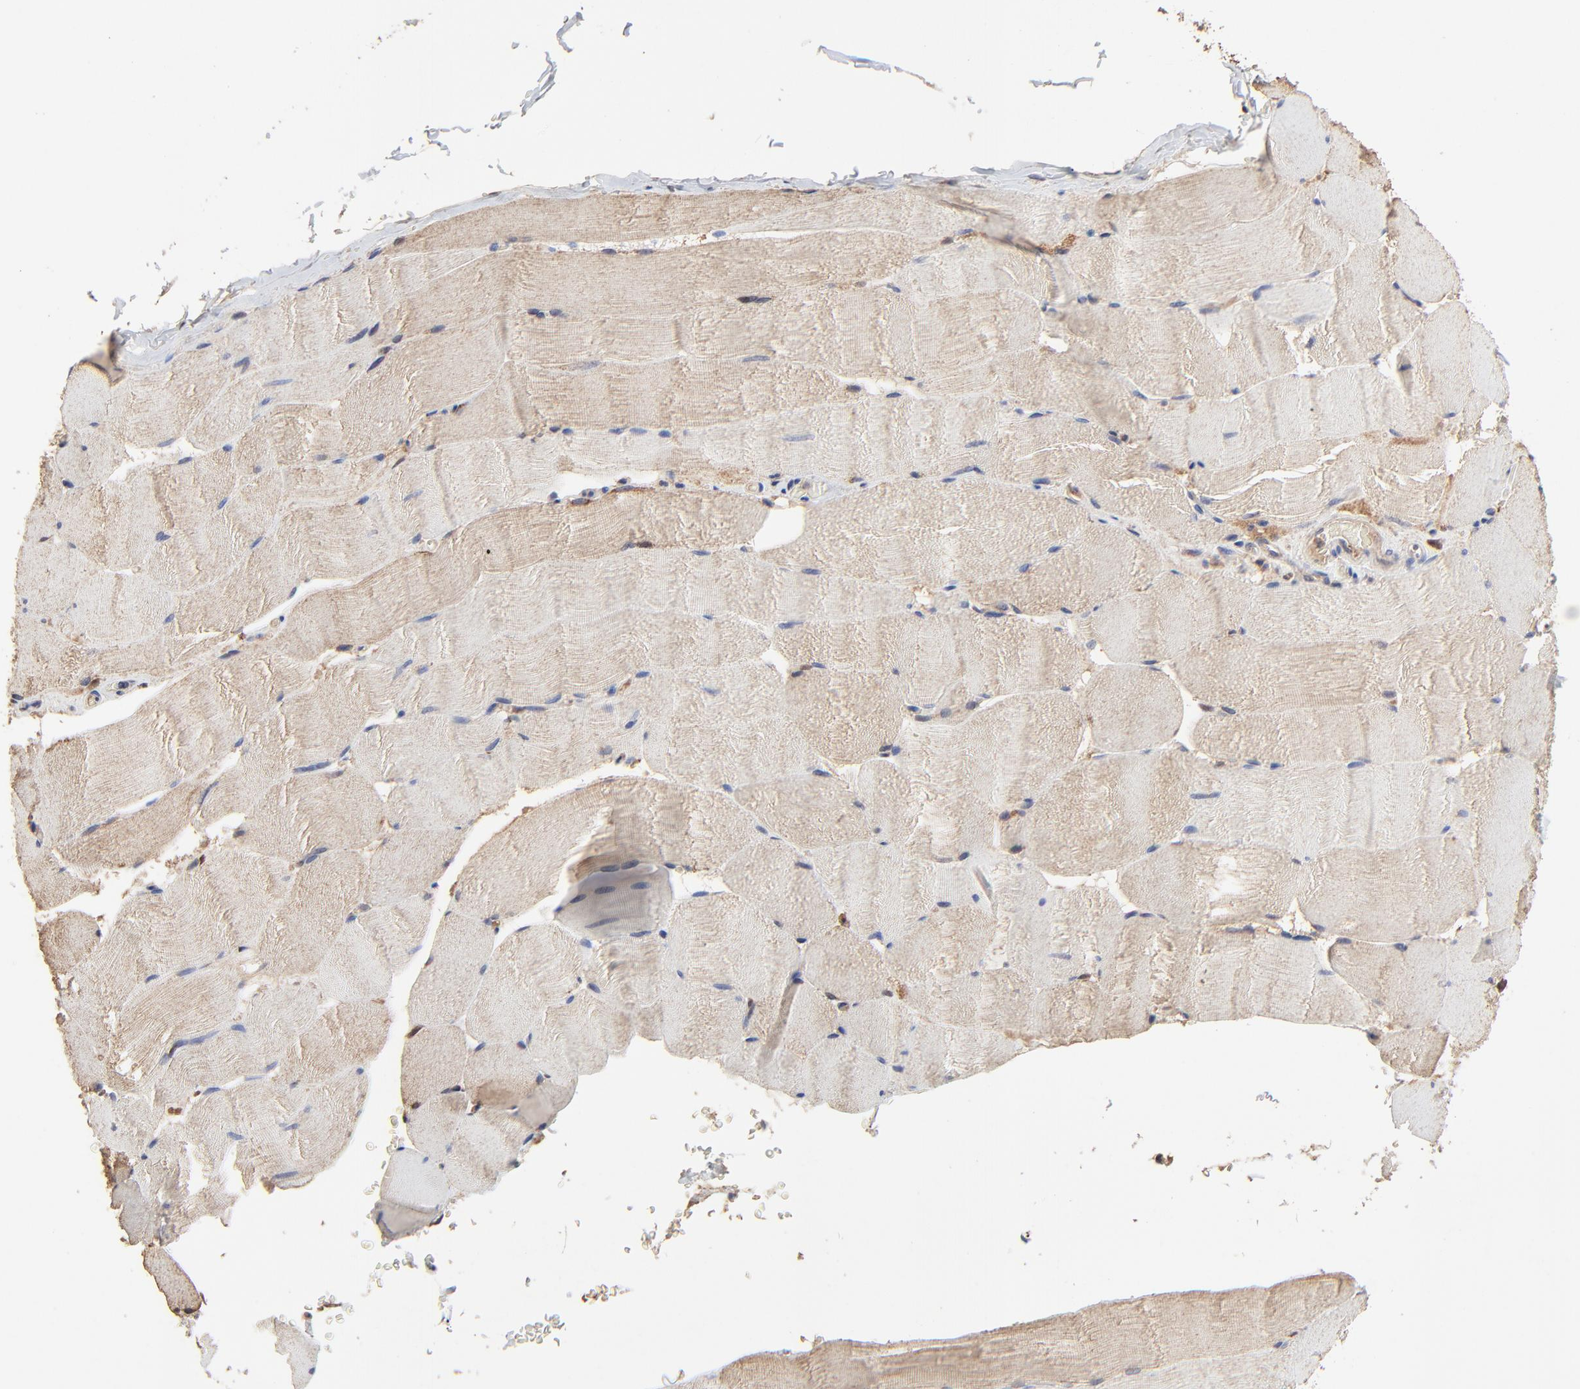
{"staining": {"intensity": "moderate", "quantity": ">75%", "location": "cytoplasmic/membranous"}, "tissue": "skeletal muscle", "cell_type": "Myocytes", "image_type": "normal", "snomed": [{"axis": "morphology", "description": "Normal tissue, NOS"}, {"axis": "topography", "description": "Skeletal muscle"}], "caption": "Immunohistochemical staining of normal human skeletal muscle exhibits medium levels of moderate cytoplasmic/membranous positivity in about >75% of myocytes.", "gene": "LGALS3", "patient": {"sex": "male", "age": 62}}